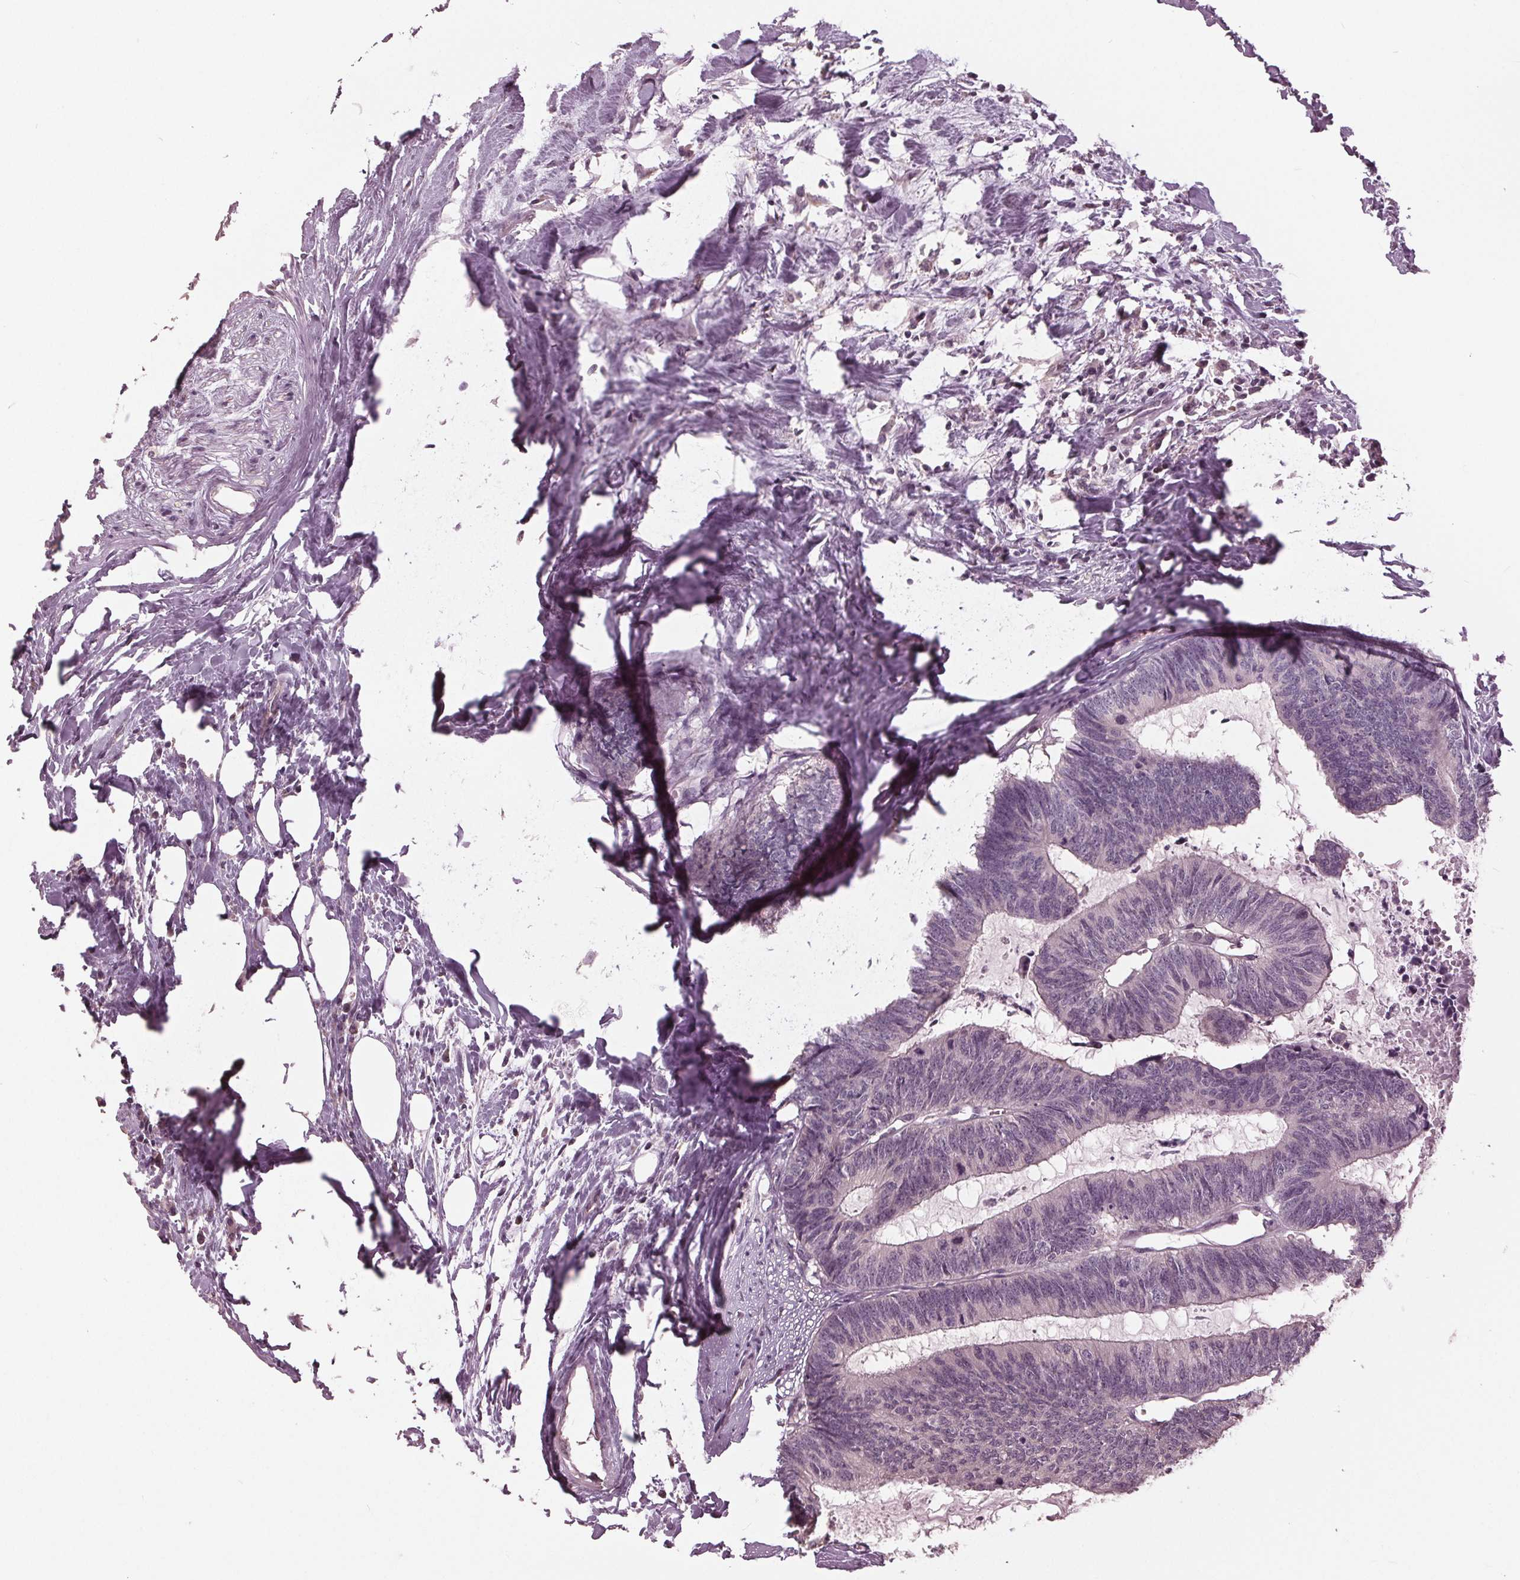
{"staining": {"intensity": "negative", "quantity": "none", "location": "none"}, "tissue": "colorectal cancer", "cell_type": "Tumor cells", "image_type": "cancer", "snomed": [{"axis": "morphology", "description": "Adenocarcinoma, NOS"}, {"axis": "topography", "description": "Colon"}, {"axis": "topography", "description": "Rectum"}], "caption": "Immunohistochemical staining of colorectal cancer reveals no significant staining in tumor cells. (Brightfield microscopy of DAB (3,3'-diaminobenzidine) IHC at high magnification).", "gene": "SIGLEC6", "patient": {"sex": "male", "age": 57}}